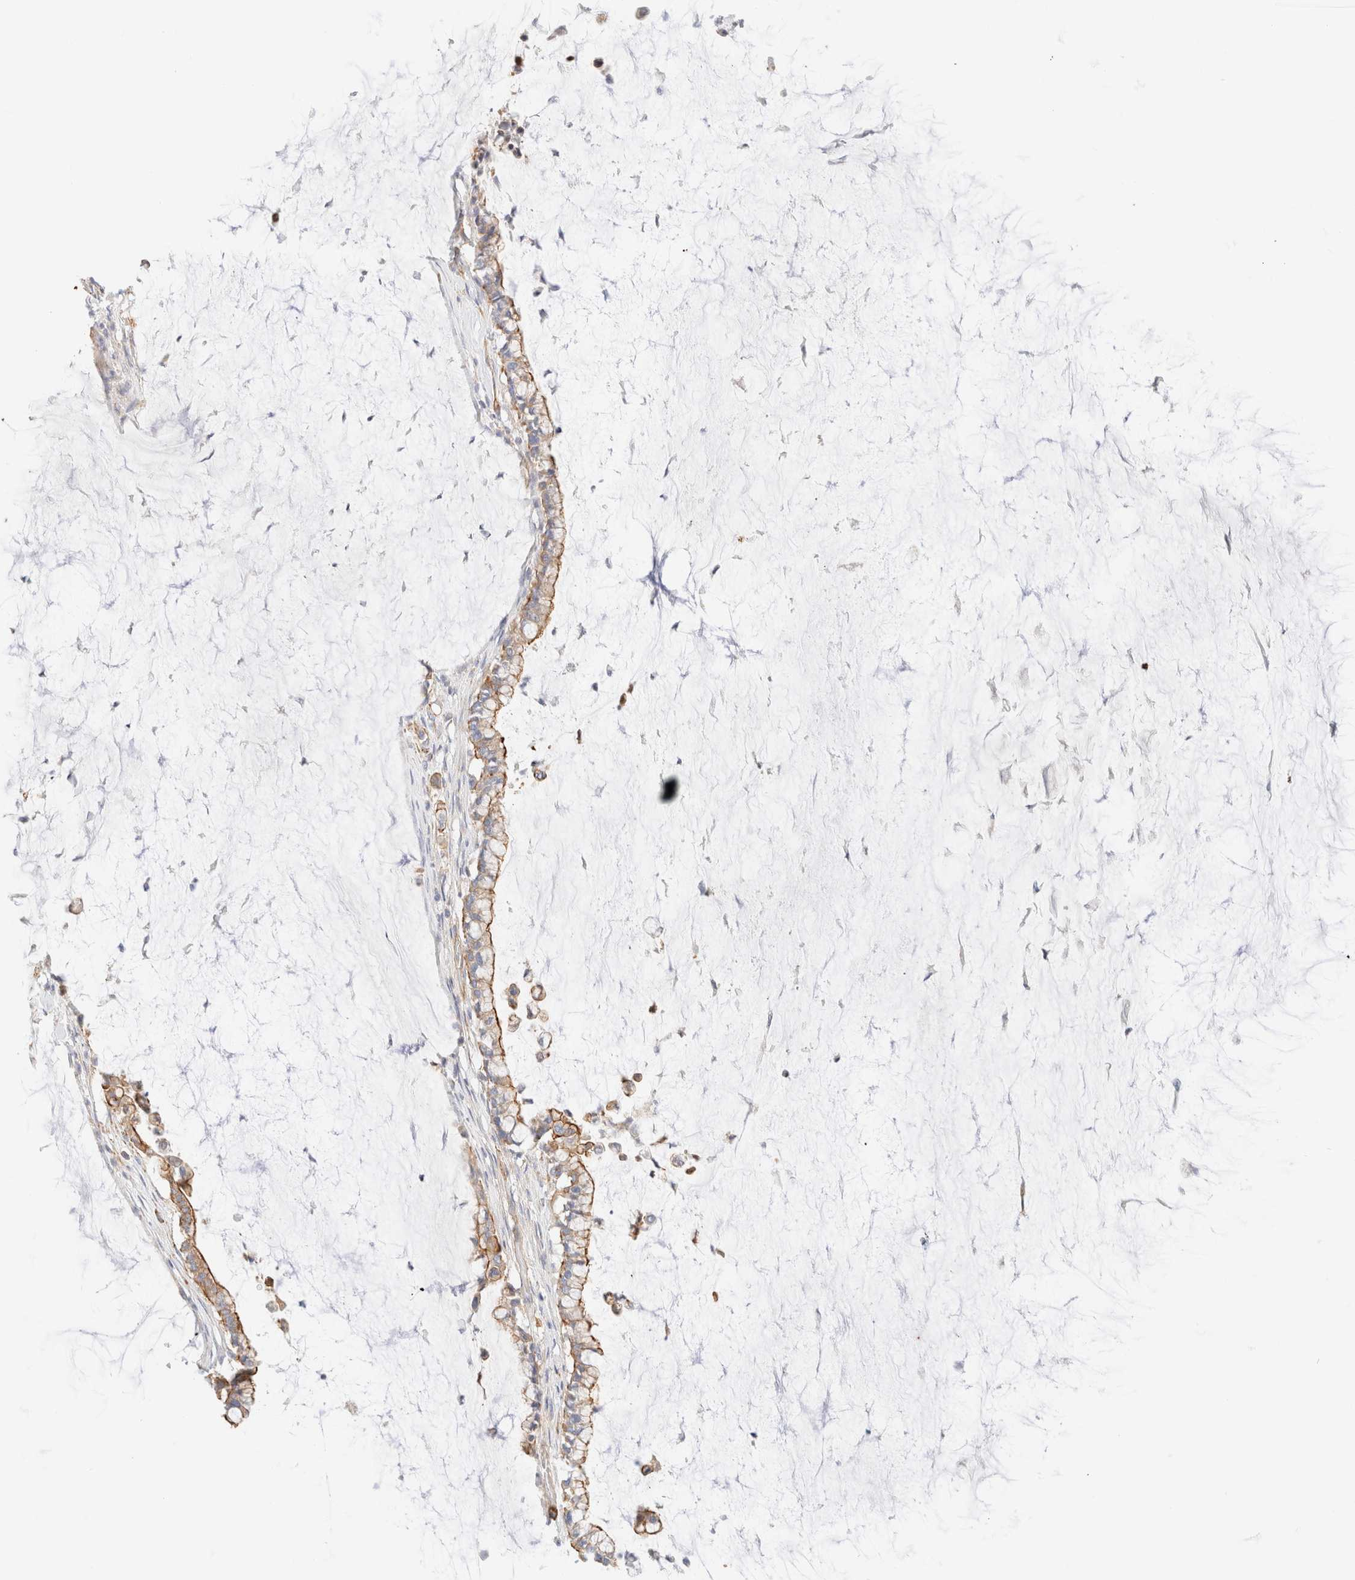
{"staining": {"intensity": "moderate", "quantity": ">75%", "location": "cytoplasmic/membranous"}, "tissue": "pancreatic cancer", "cell_type": "Tumor cells", "image_type": "cancer", "snomed": [{"axis": "morphology", "description": "Adenocarcinoma, NOS"}, {"axis": "topography", "description": "Pancreas"}], "caption": "A micrograph of human pancreatic cancer stained for a protein reveals moderate cytoplasmic/membranous brown staining in tumor cells.", "gene": "CYB5R4", "patient": {"sex": "male", "age": 41}}